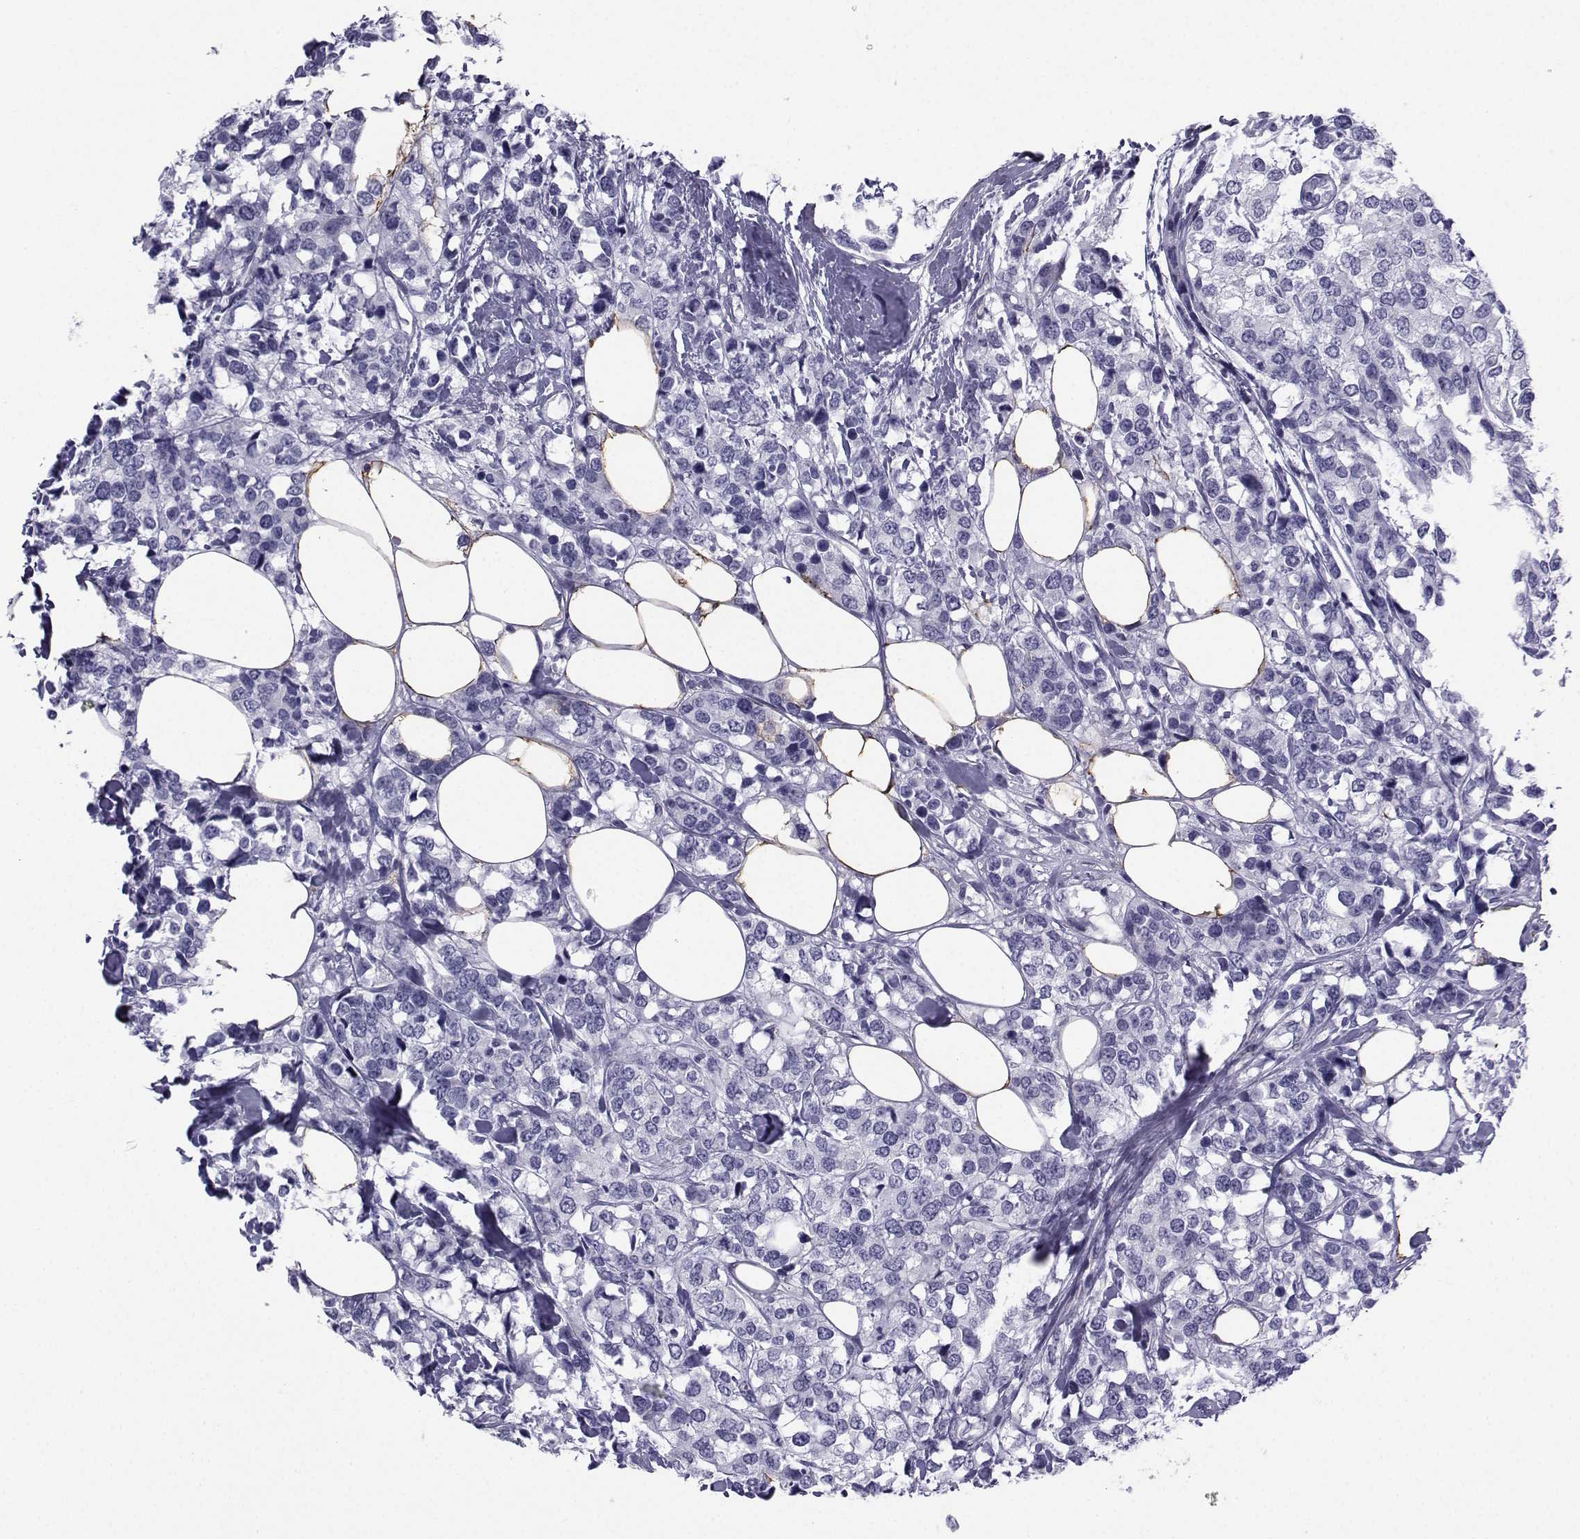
{"staining": {"intensity": "negative", "quantity": "none", "location": "none"}, "tissue": "breast cancer", "cell_type": "Tumor cells", "image_type": "cancer", "snomed": [{"axis": "morphology", "description": "Lobular carcinoma"}, {"axis": "topography", "description": "Breast"}], "caption": "An immunohistochemistry photomicrograph of breast lobular carcinoma is shown. There is no staining in tumor cells of breast lobular carcinoma.", "gene": "SPANXD", "patient": {"sex": "female", "age": 59}}